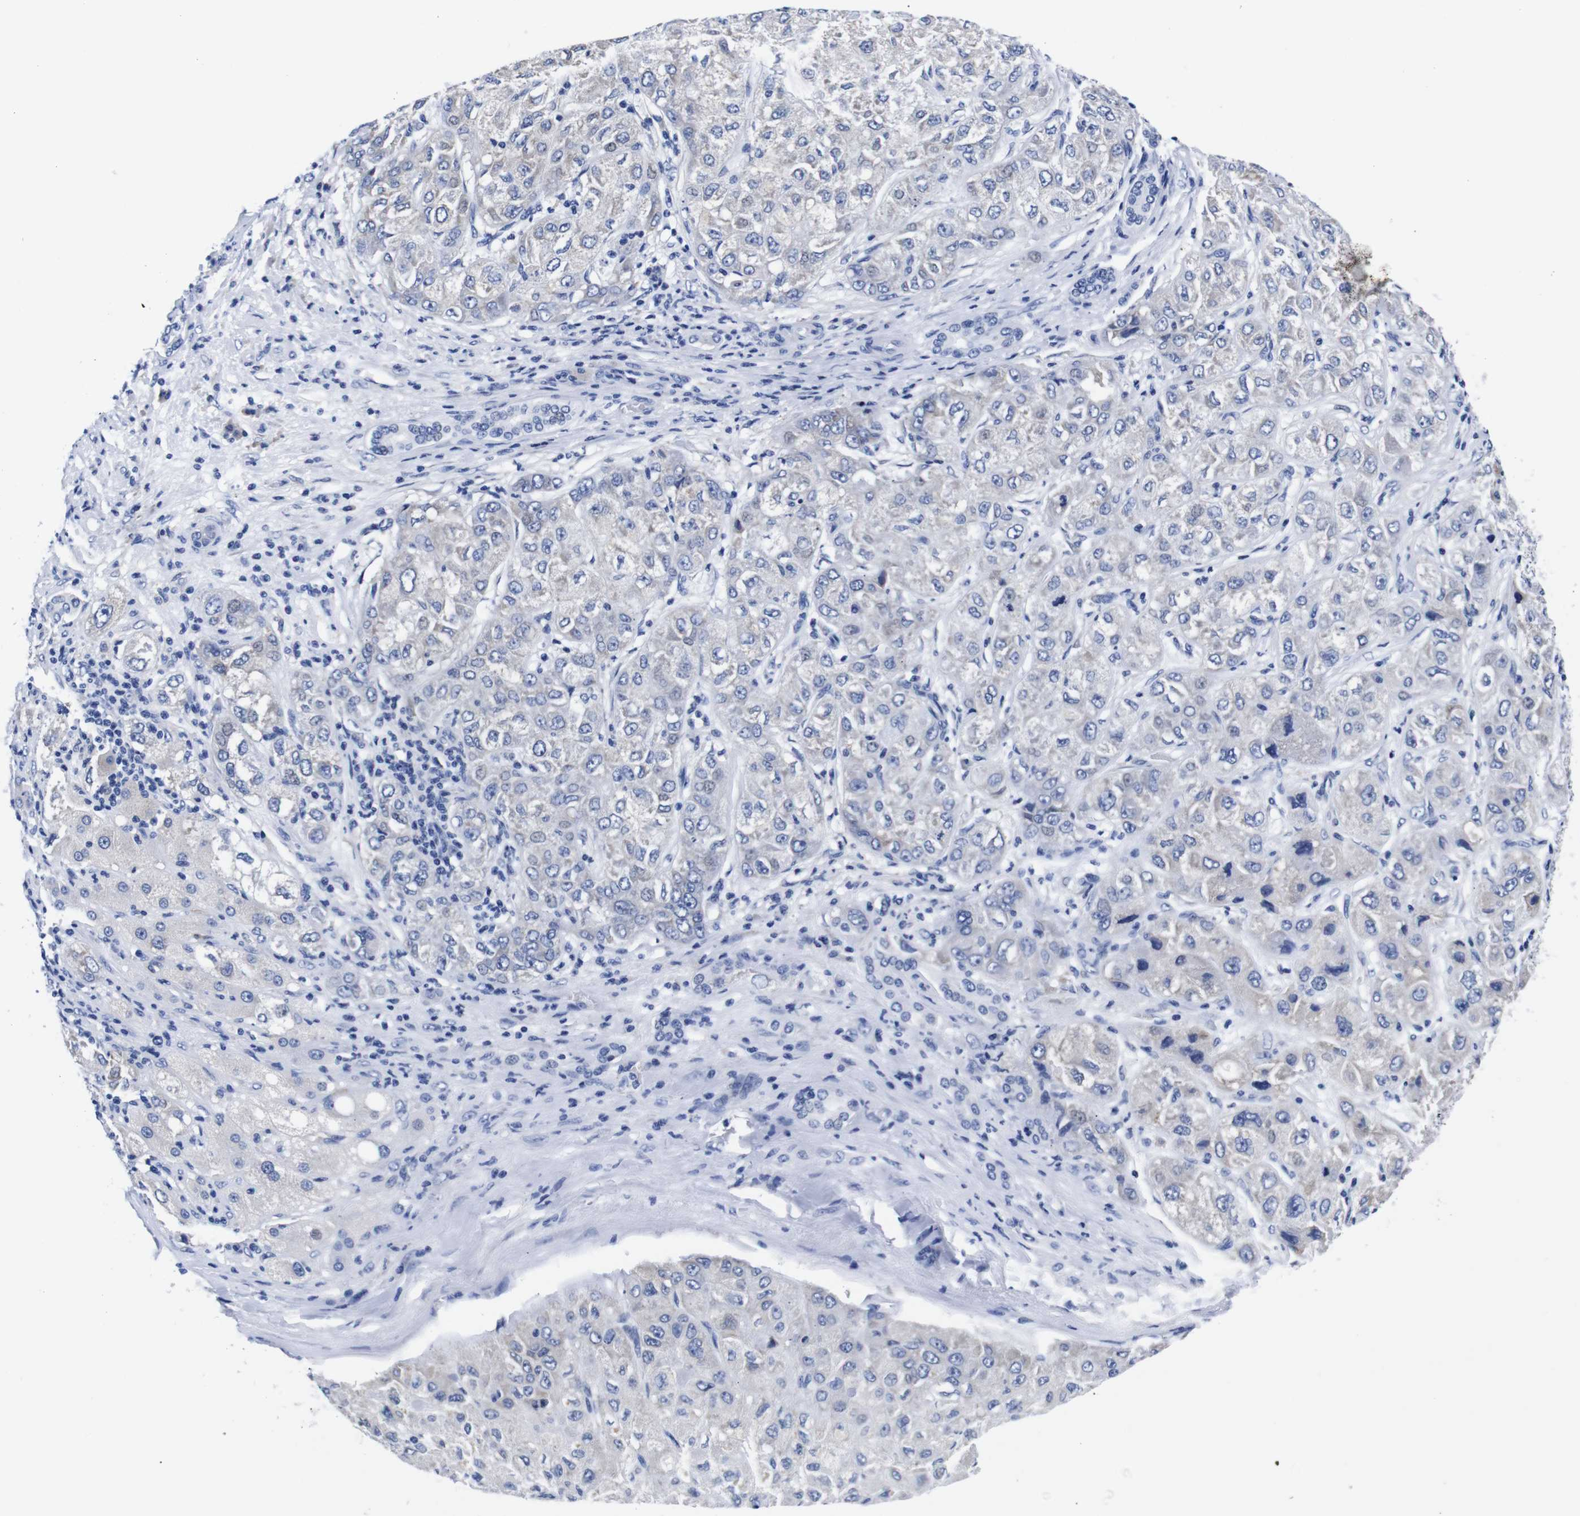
{"staining": {"intensity": "negative", "quantity": "none", "location": "none"}, "tissue": "liver cancer", "cell_type": "Tumor cells", "image_type": "cancer", "snomed": [{"axis": "morphology", "description": "Carcinoma, Hepatocellular, NOS"}, {"axis": "topography", "description": "Liver"}], "caption": "This is an immunohistochemistry micrograph of liver hepatocellular carcinoma. There is no expression in tumor cells.", "gene": "CLEC4G", "patient": {"sex": "male", "age": 80}}